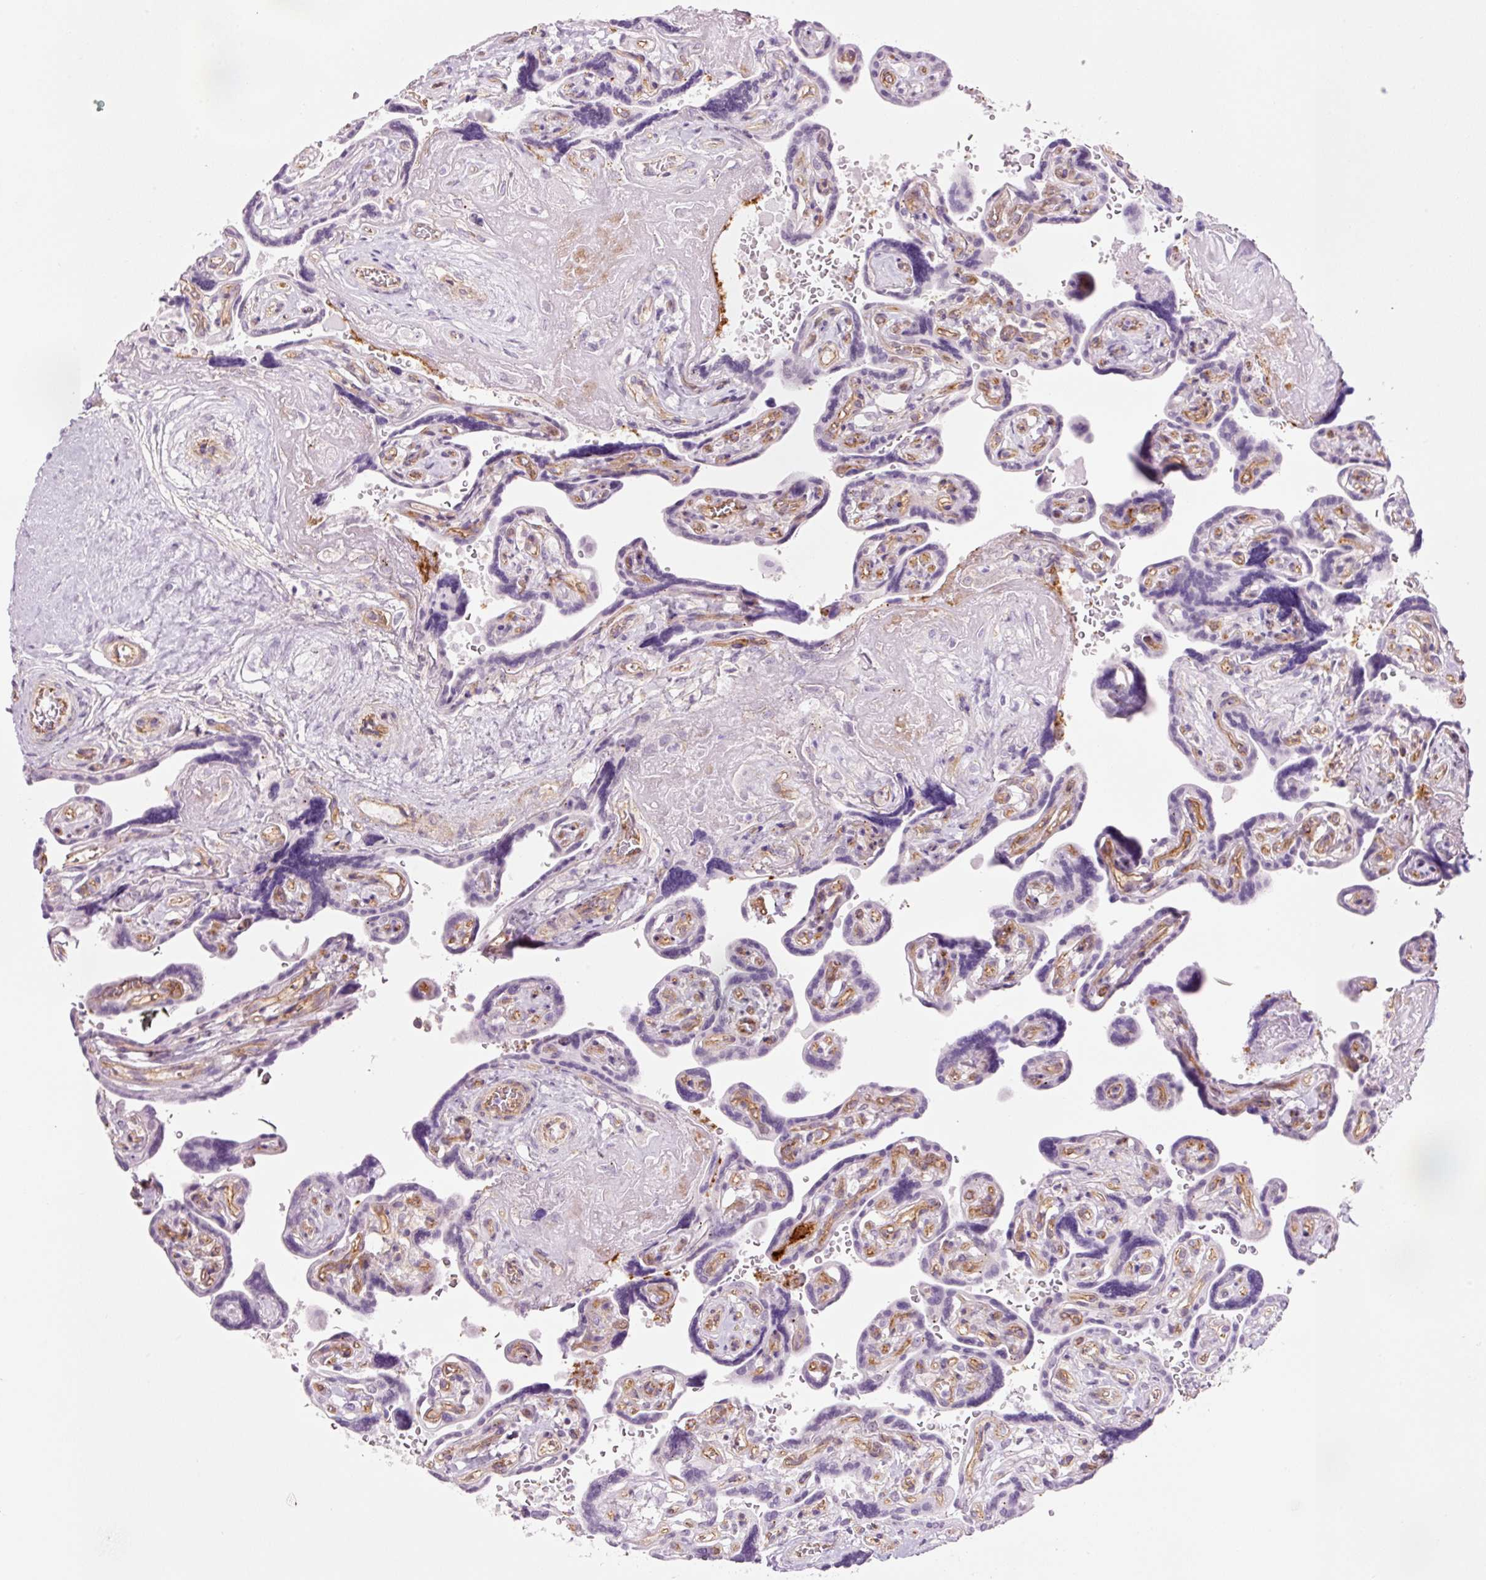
{"staining": {"intensity": "negative", "quantity": "none", "location": "none"}, "tissue": "placenta", "cell_type": "Trophoblastic cells", "image_type": "normal", "snomed": [{"axis": "morphology", "description": "Normal tissue, NOS"}, {"axis": "topography", "description": "Placenta"}], "caption": "Immunohistochemistry (IHC) photomicrograph of normal placenta: human placenta stained with DAB shows no significant protein positivity in trophoblastic cells. Nuclei are stained in blue.", "gene": "HSPA4L", "patient": {"sex": "female", "age": 32}}